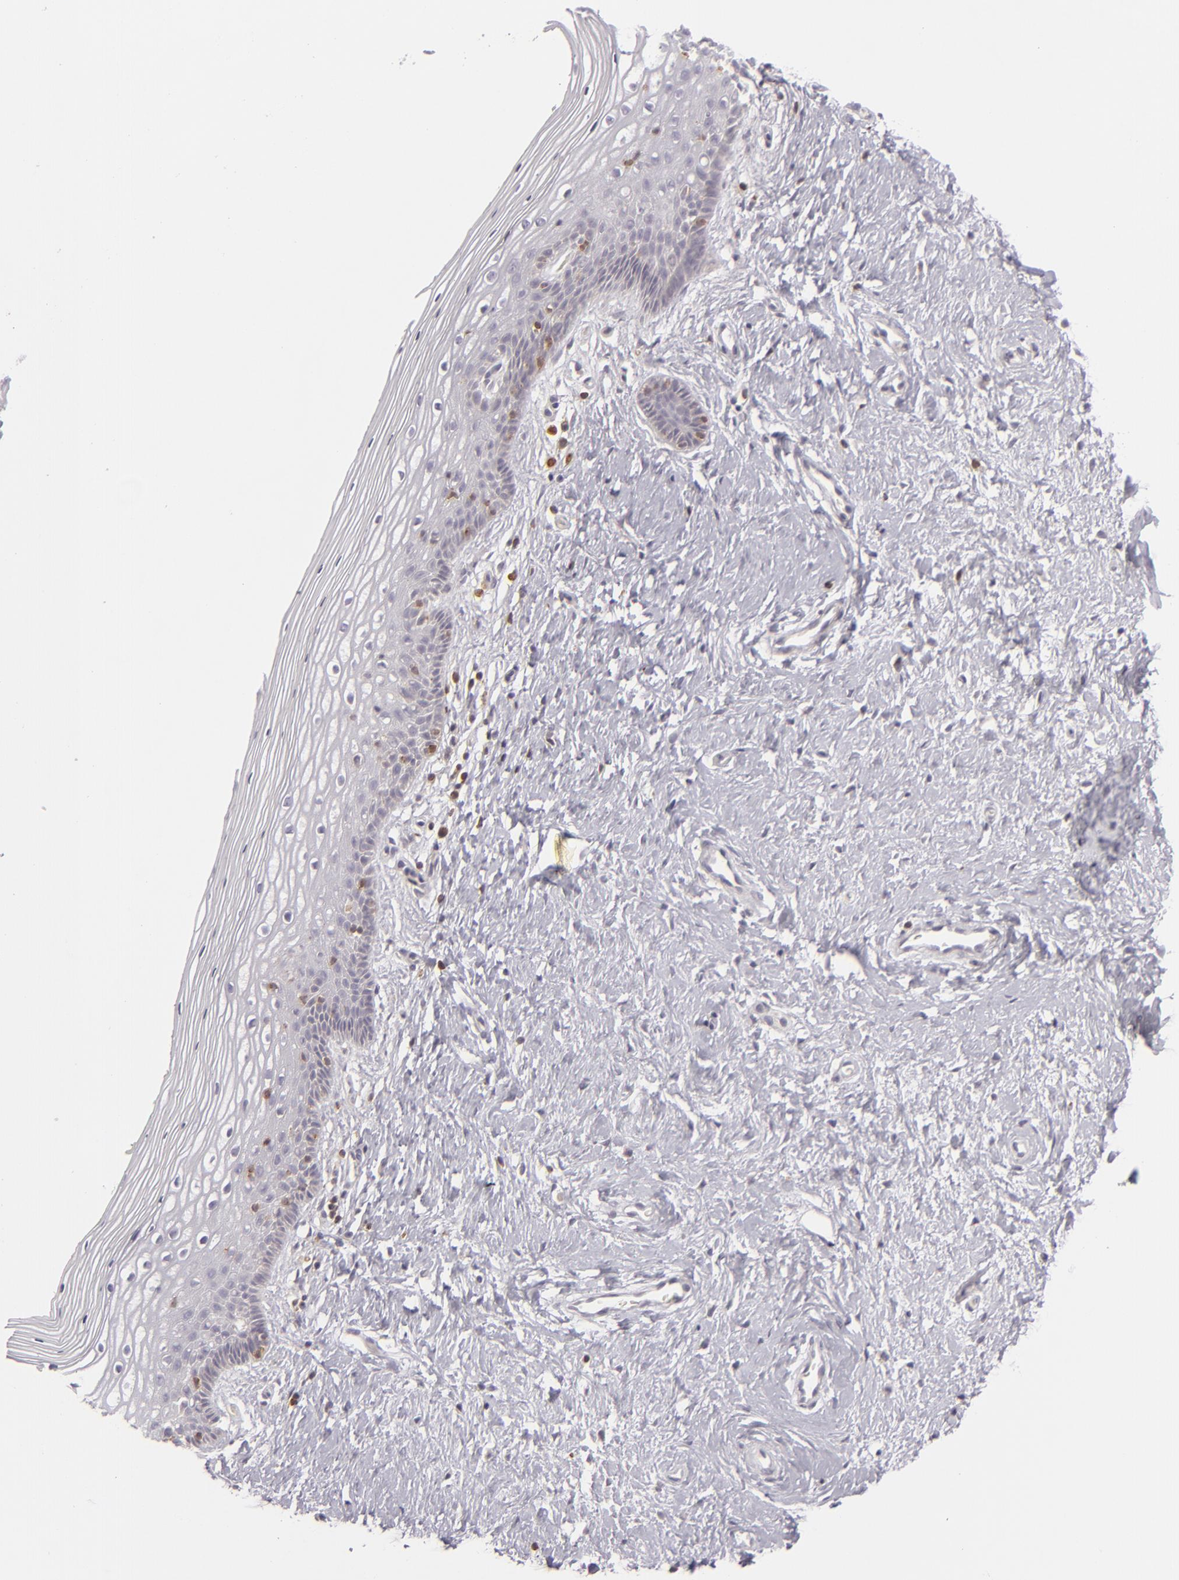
{"staining": {"intensity": "moderate", "quantity": "<25%", "location": "cytoplasmic/membranous"}, "tissue": "vagina", "cell_type": "Squamous epithelial cells", "image_type": "normal", "snomed": [{"axis": "morphology", "description": "Normal tissue, NOS"}, {"axis": "topography", "description": "Vagina"}], "caption": "This photomicrograph exhibits IHC staining of benign human vagina, with low moderate cytoplasmic/membranous staining in approximately <25% of squamous epithelial cells.", "gene": "APOBEC3G", "patient": {"sex": "female", "age": 46}}